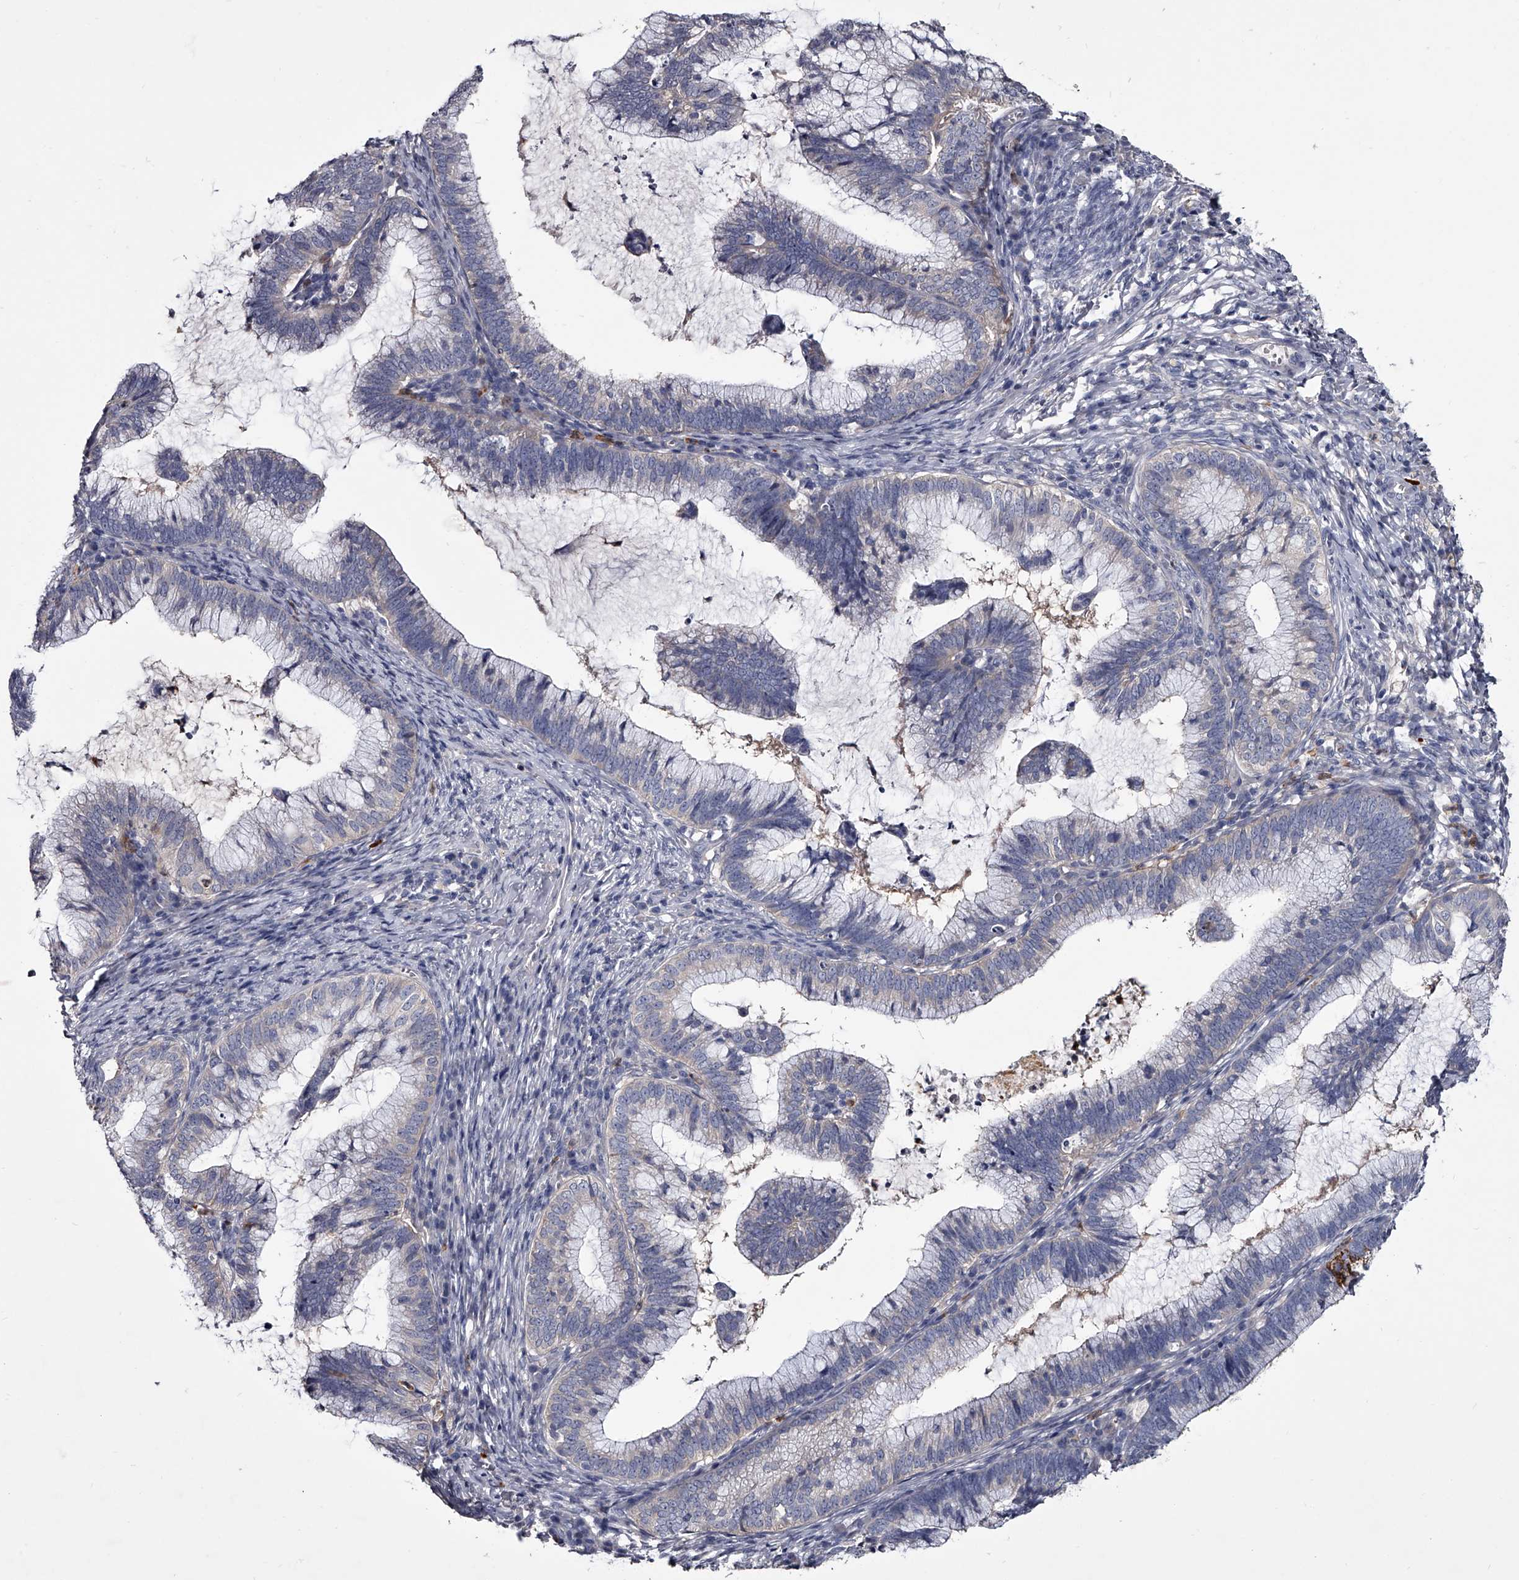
{"staining": {"intensity": "negative", "quantity": "none", "location": "none"}, "tissue": "cervical cancer", "cell_type": "Tumor cells", "image_type": "cancer", "snomed": [{"axis": "morphology", "description": "Adenocarcinoma, NOS"}, {"axis": "topography", "description": "Cervix"}], "caption": "A photomicrograph of human adenocarcinoma (cervical) is negative for staining in tumor cells.", "gene": "GAPVD1", "patient": {"sex": "female", "age": 36}}